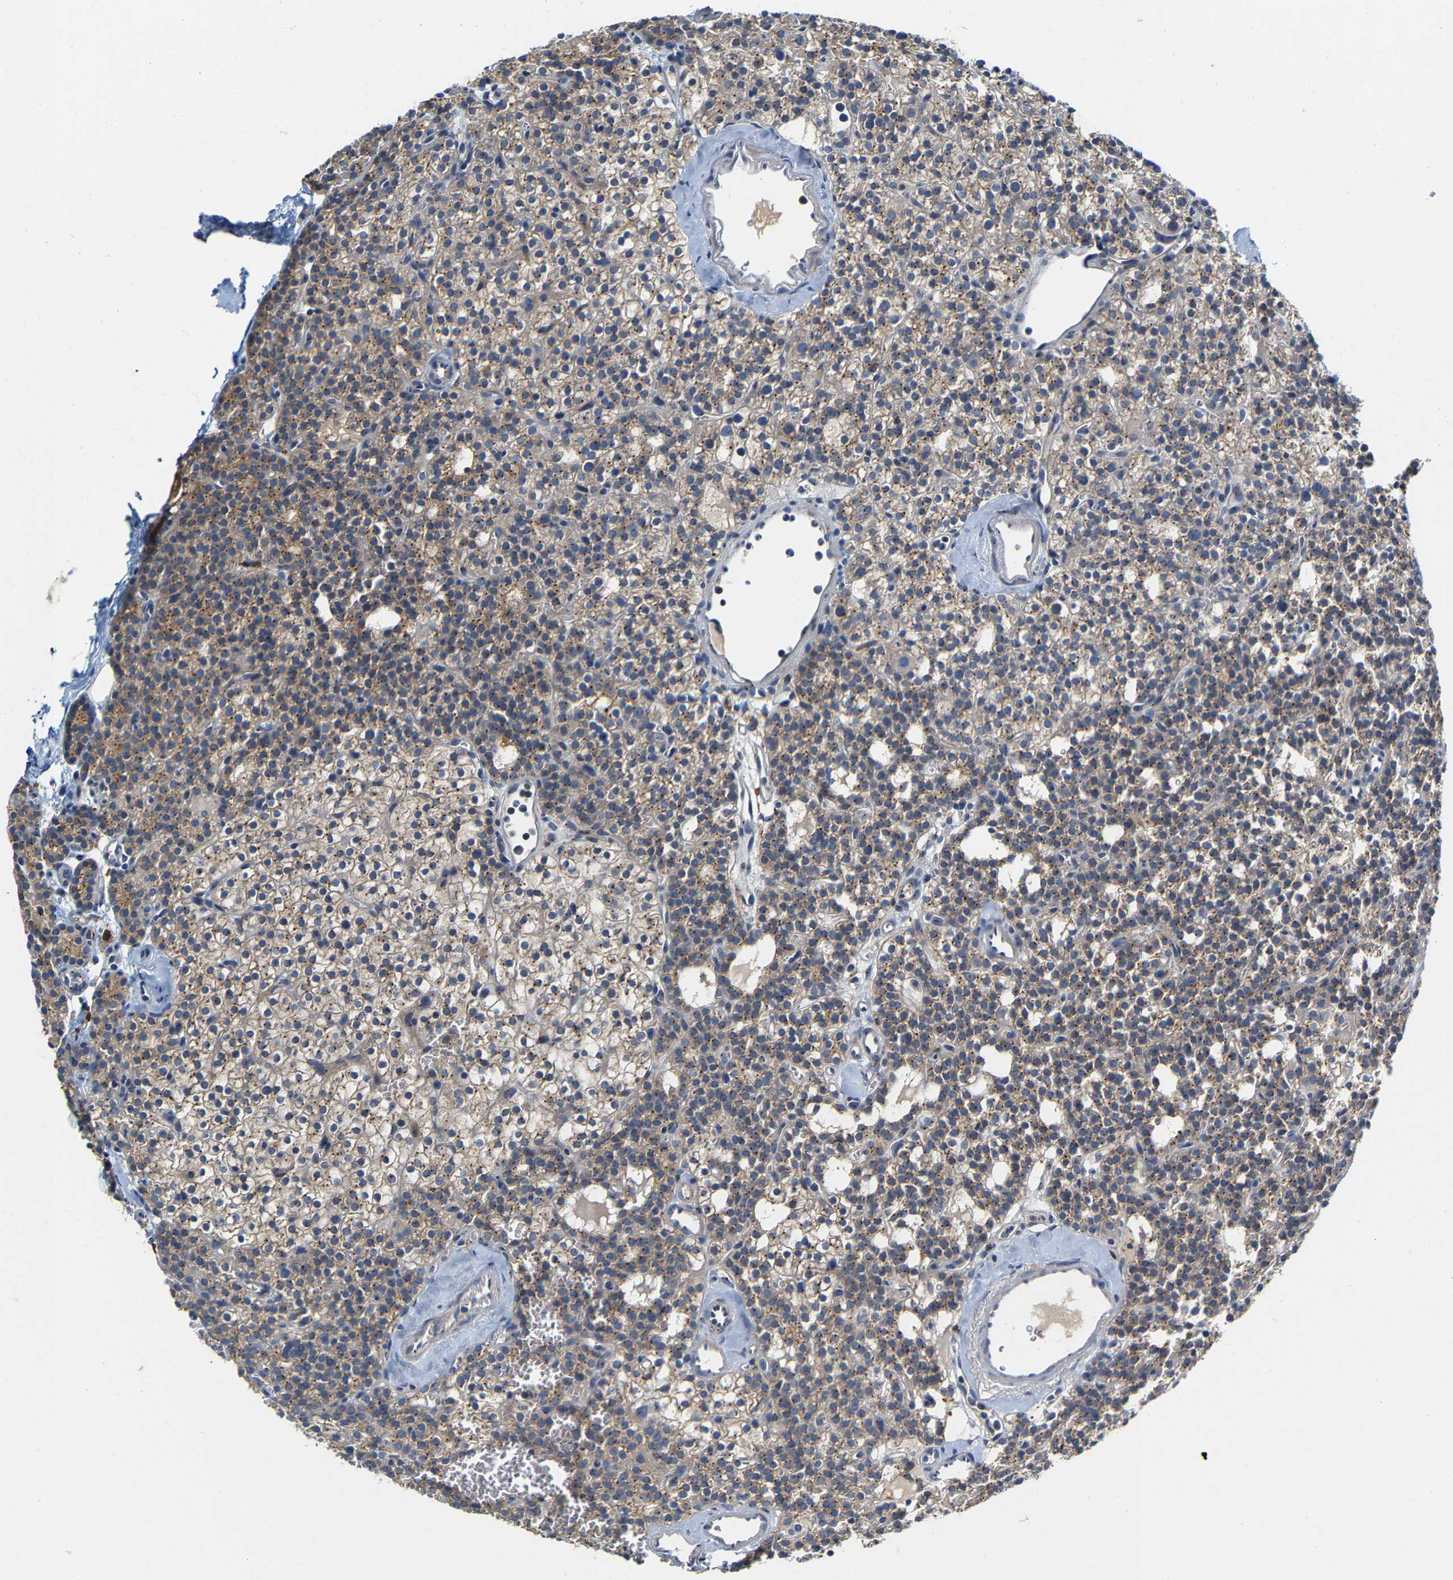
{"staining": {"intensity": "moderate", "quantity": ">75%", "location": "cytoplasmic/membranous"}, "tissue": "parathyroid gland", "cell_type": "Glandular cells", "image_type": "normal", "snomed": [{"axis": "morphology", "description": "Normal tissue, NOS"}, {"axis": "morphology", "description": "Adenoma, NOS"}, {"axis": "topography", "description": "Parathyroid gland"}], "caption": "Parathyroid gland stained with DAB IHC reveals medium levels of moderate cytoplasmic/membranous staining in about >75% of glandular cells. Using DAB (3,3'-diaminobenzidine) (brown) and hematoxylin (blue) stains, captured at high magnification using brightfield microscopy.", "gene": "PCNT", "patient": {"sex": "female", "age": 74}}